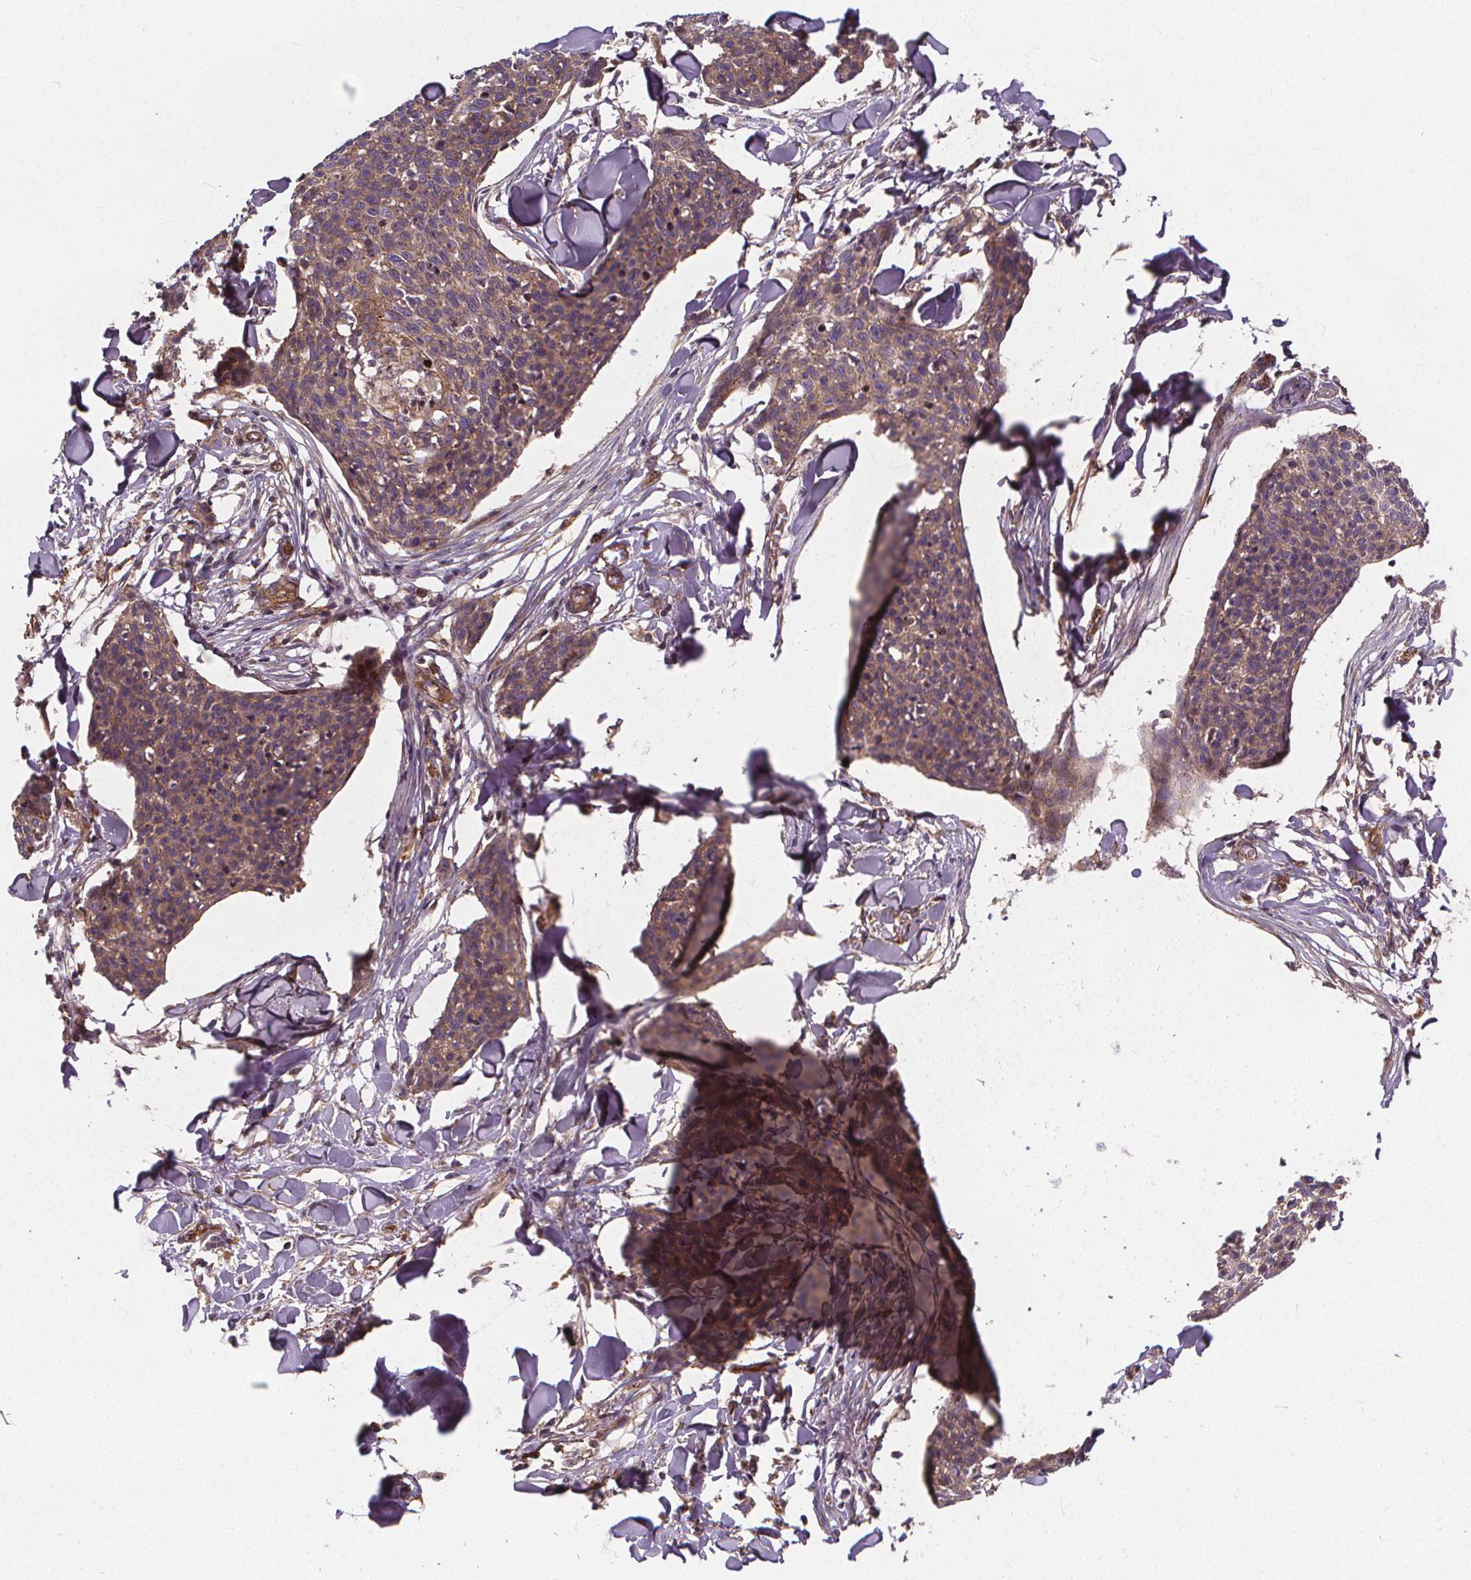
{"staining": {"intensity": "moderate", "quantity": ">75%", "location": "cytoplasmic/membranous"}, "tissue": "skin cancer", "cell_type": "Tumor cells", "image_type": "cancer", "snomed": [{"axis": "morphology", "description": "Squamous cell carcinoma, NOS"}, {"axis": "topography", "description": "Skin"}, {"axis": "topography", "description": "Vulva"}], "caption": "Immunohistochemical staining of skin cancer exhibits medium levels of moderate cytoplasmic/membranous positivity in approximately >75% of tumor cells. Nuclei are stained in blue.", "gene": "CLINT1", "patient": {"sex": "female", "age": 75}}